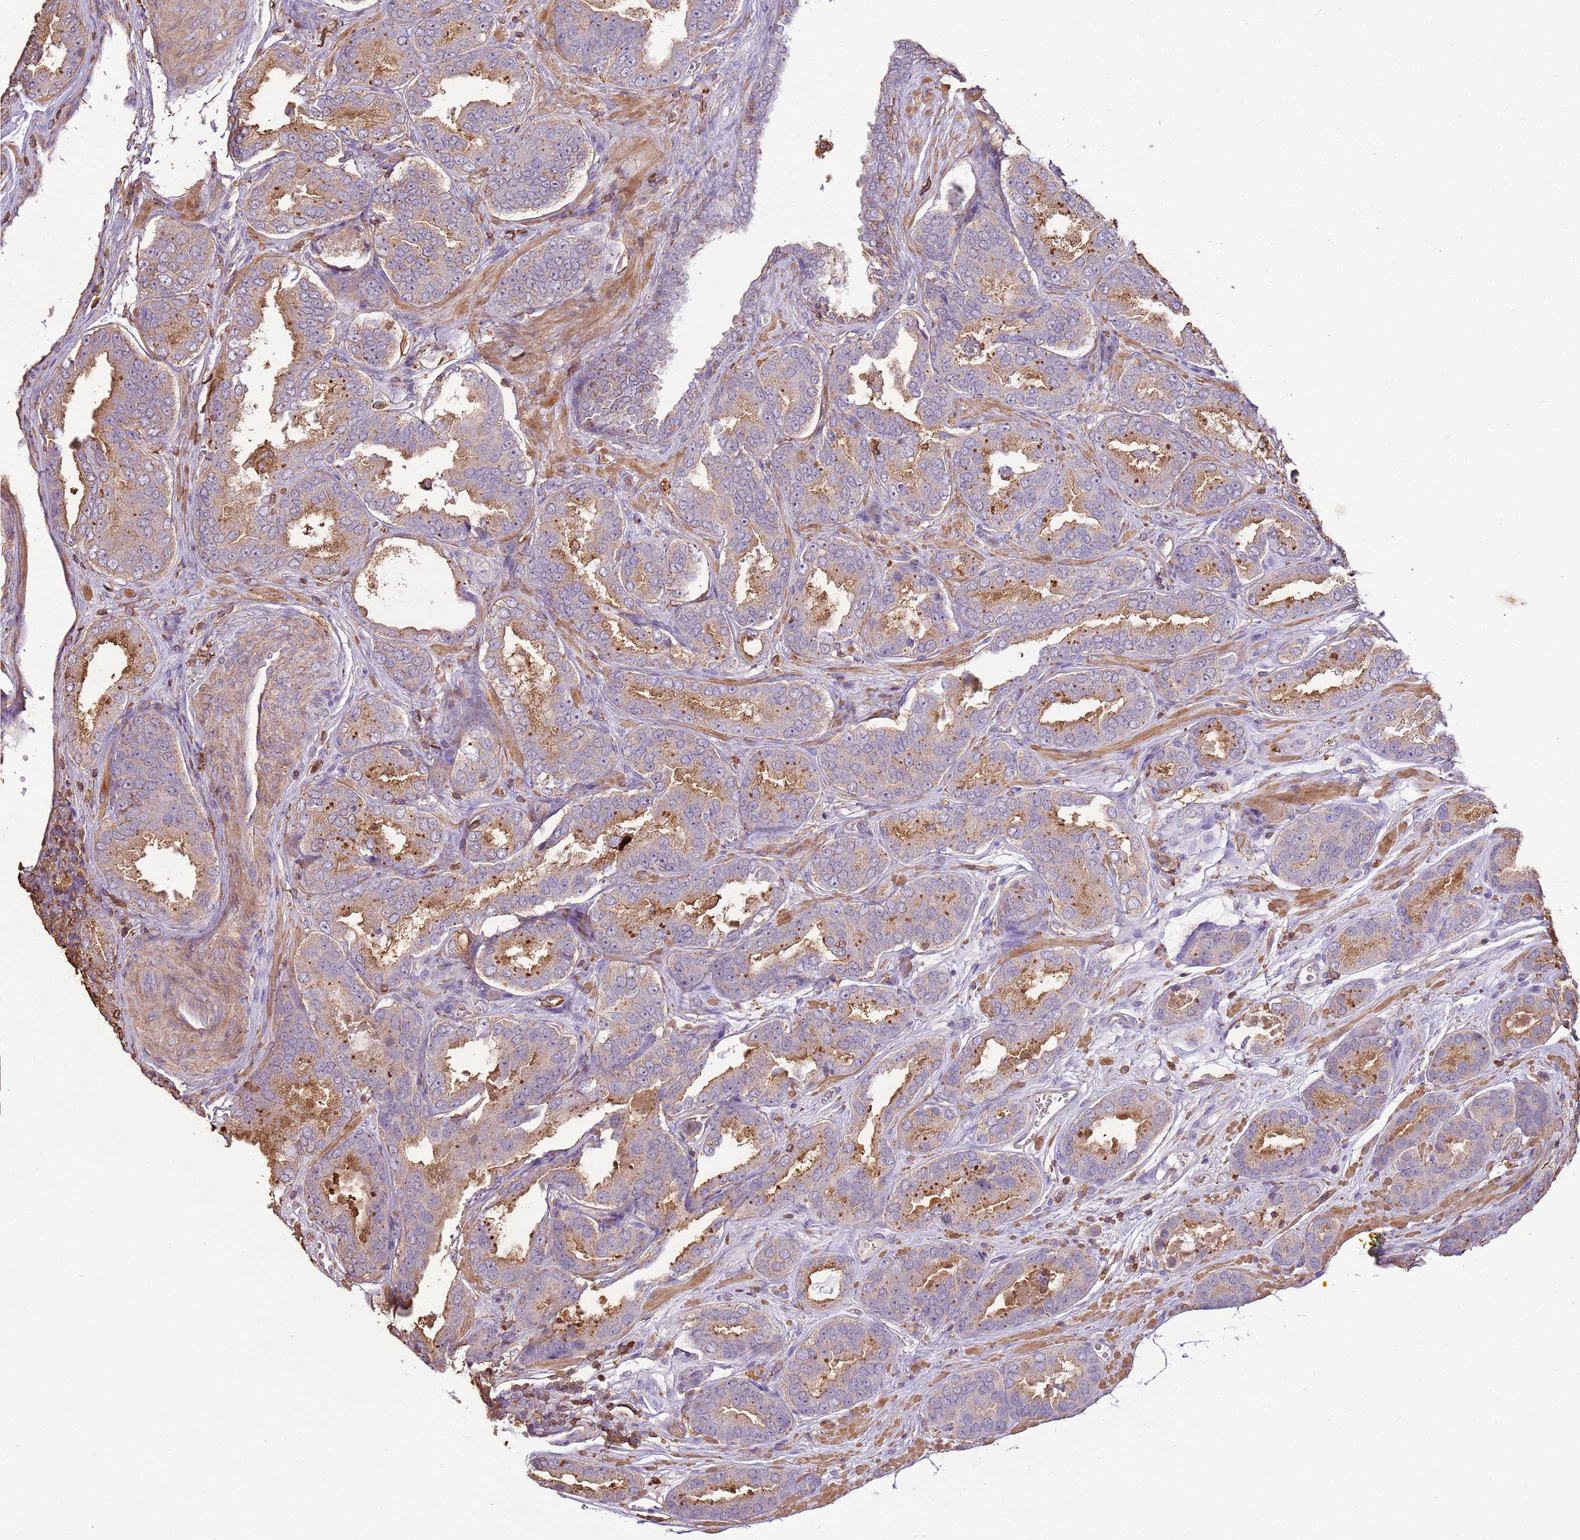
{"staining": {"intensity": "moderate", "quantity": "<25%", "location": "cytoplasmic/membranous"}, "tissue": "prostate cancer", "cell_type": "Tumor cells", "image_type": "cancer", "snomed": [{"axis": "morphology", "description": "Adenocarcinoma, High grade"}, {"axis": "topography", "description": "Prostate"}], "caption": "Tumor cells demonstrate low levels of moderate cytoplasmic/membranous positivity in approximately <25% of cells in prostate high-grade adenocarcinoma.", "gene": "ARL10", "patient": {"sex": "male", "age": 72}}